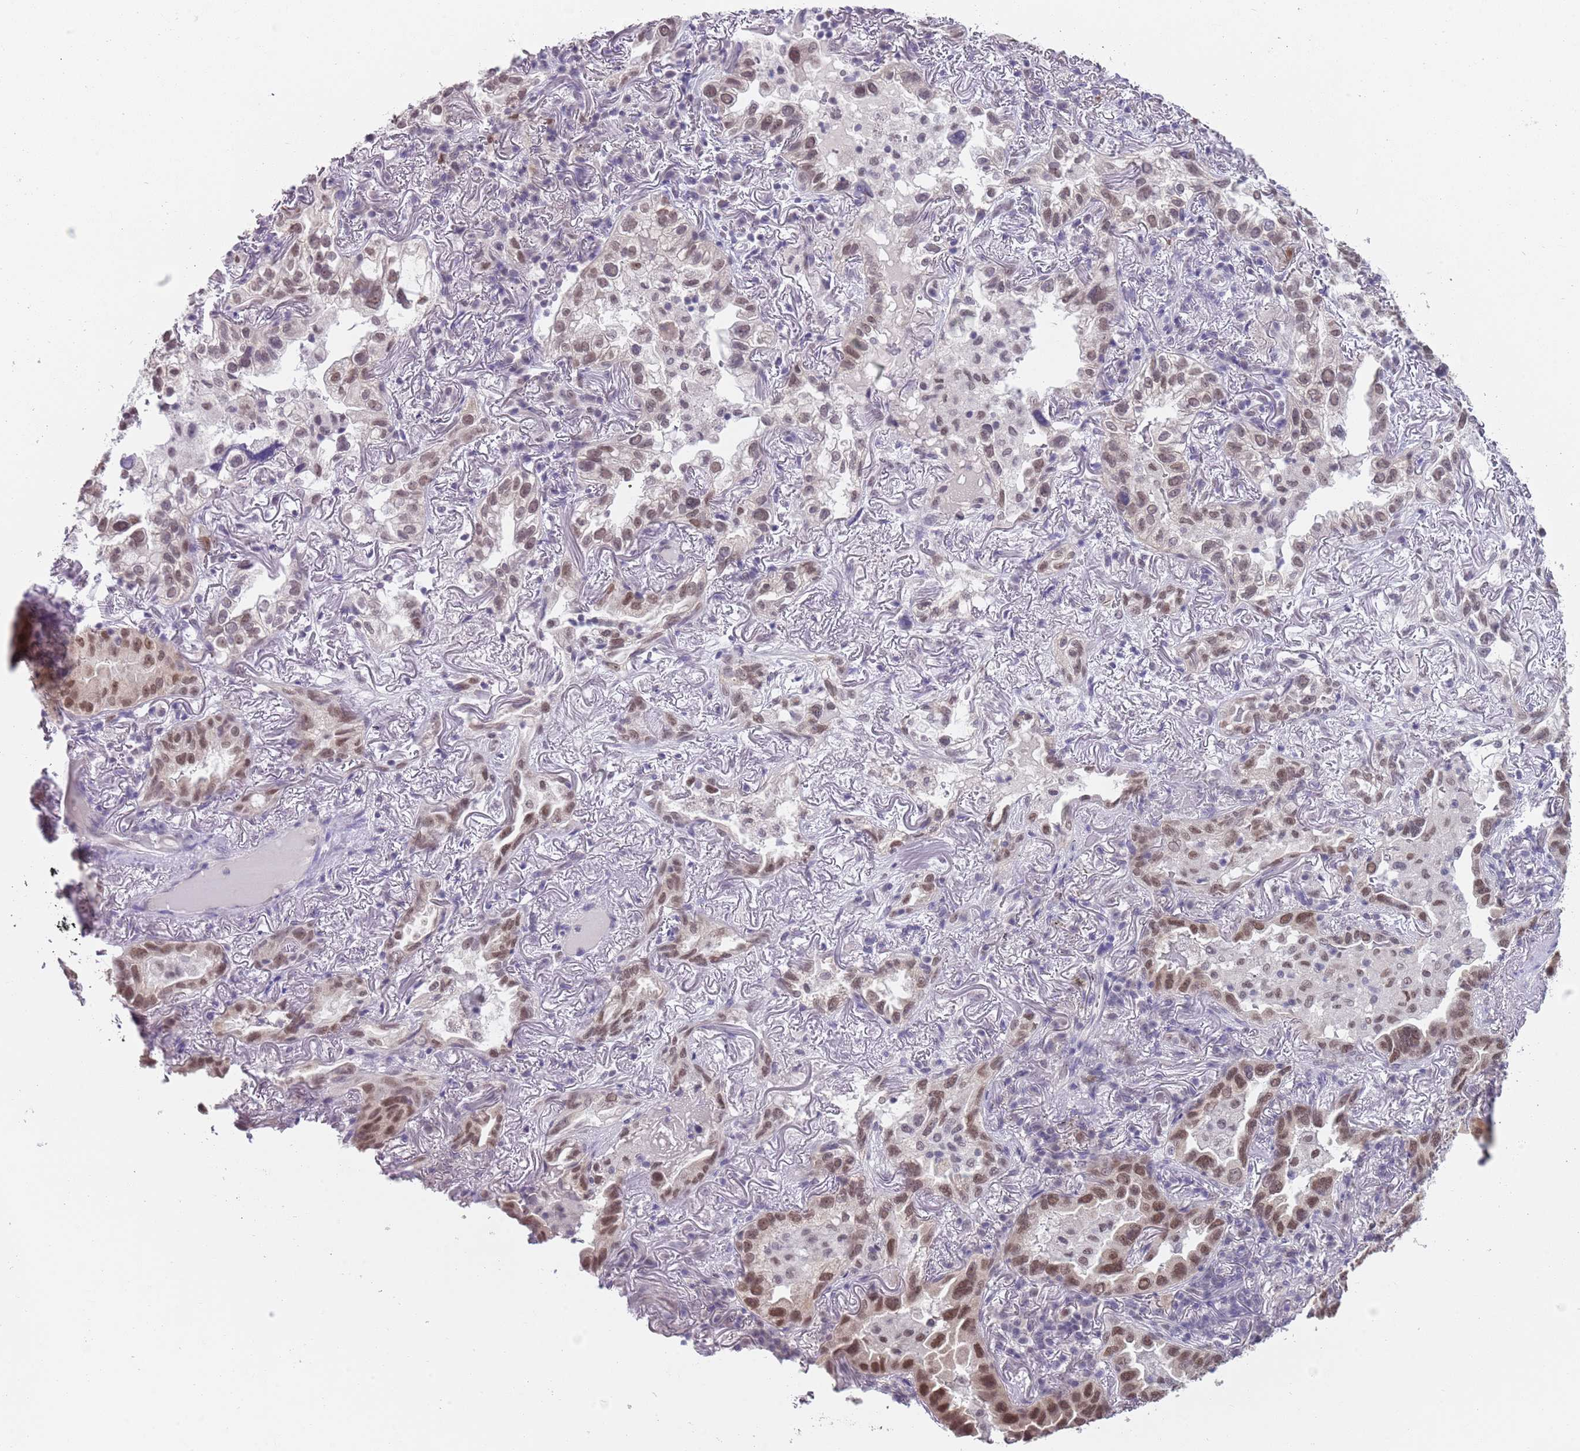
{"staining": {"intensity": "moderate", "quantity": ">75%", "location": "nuclear"}, "tissue": "lung cancer", "cell_type": "Tumor cells", "image_type": "cancer", "snomed": [{"axis": "morphology", "description": "Adenocarcinoma, NOS"}, {"axis": "topography", "description": "Lung"}], "caption": "Protein expression analysis of human lung adenocarcinoma reveals moderate nuclear positivity in approximately >75% of tumor cells.", "gene": "SEPHS2", "patient": {"sex": "female", "age": 69}}